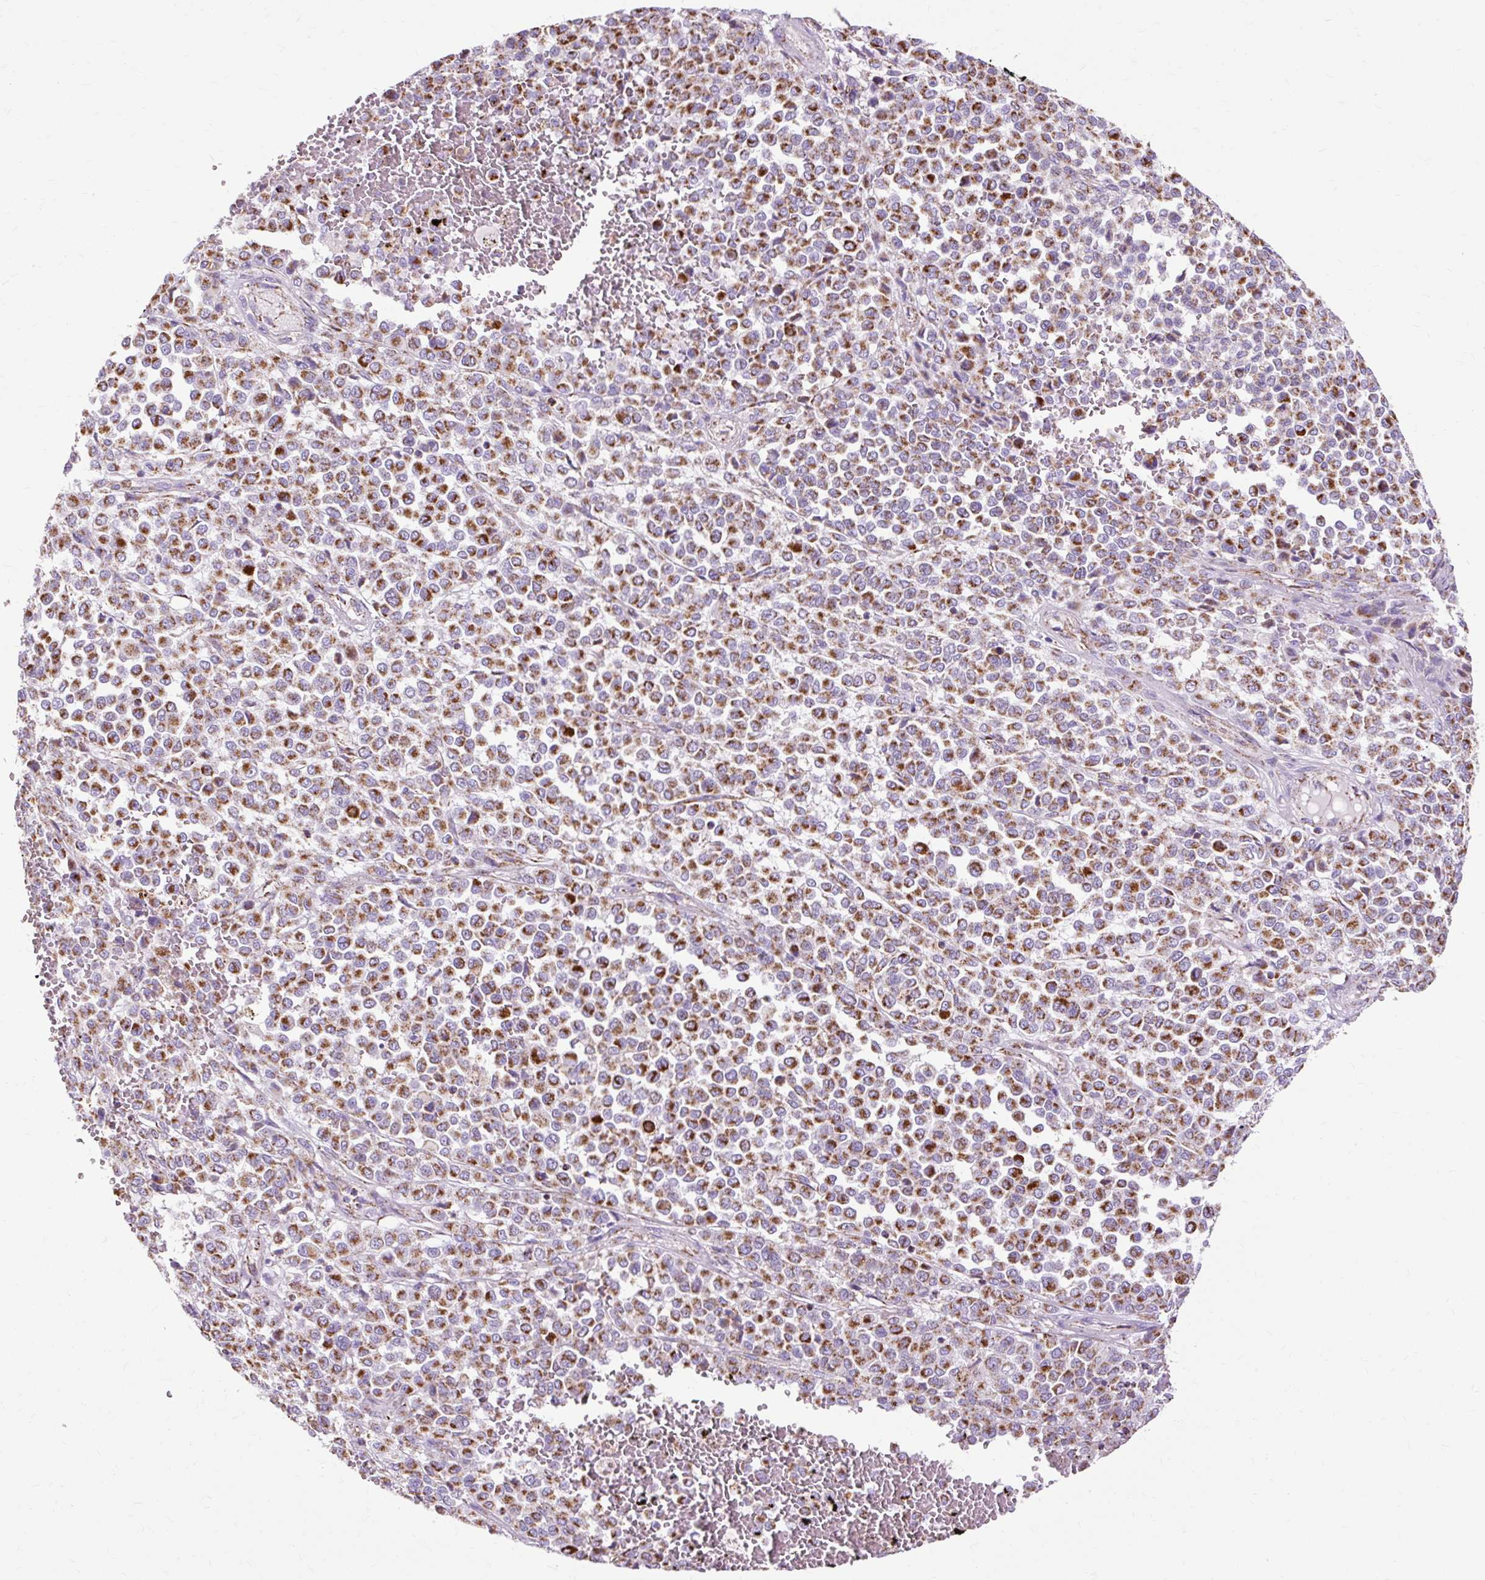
{"staining": {"intensity": "strong", "quantity": ">75%", "location": "cytoplasmic/membranous"}, "tissue": "melanoma", "cell_type": "Tumor cells", "image_type": "cancer", "snomed": [{"axis": "morphology", "description": "Malignant melanoma, Metastatic site"}, {"axis": "topography", "description": "Pancreas"}], "caption": "Tumor cells exhibit high levels of strong cytoplasmic/membranous expression in about >75% of cells in melanoma.", "gene": "DLAT", "patient": {"sex": "female", "age": 30}}